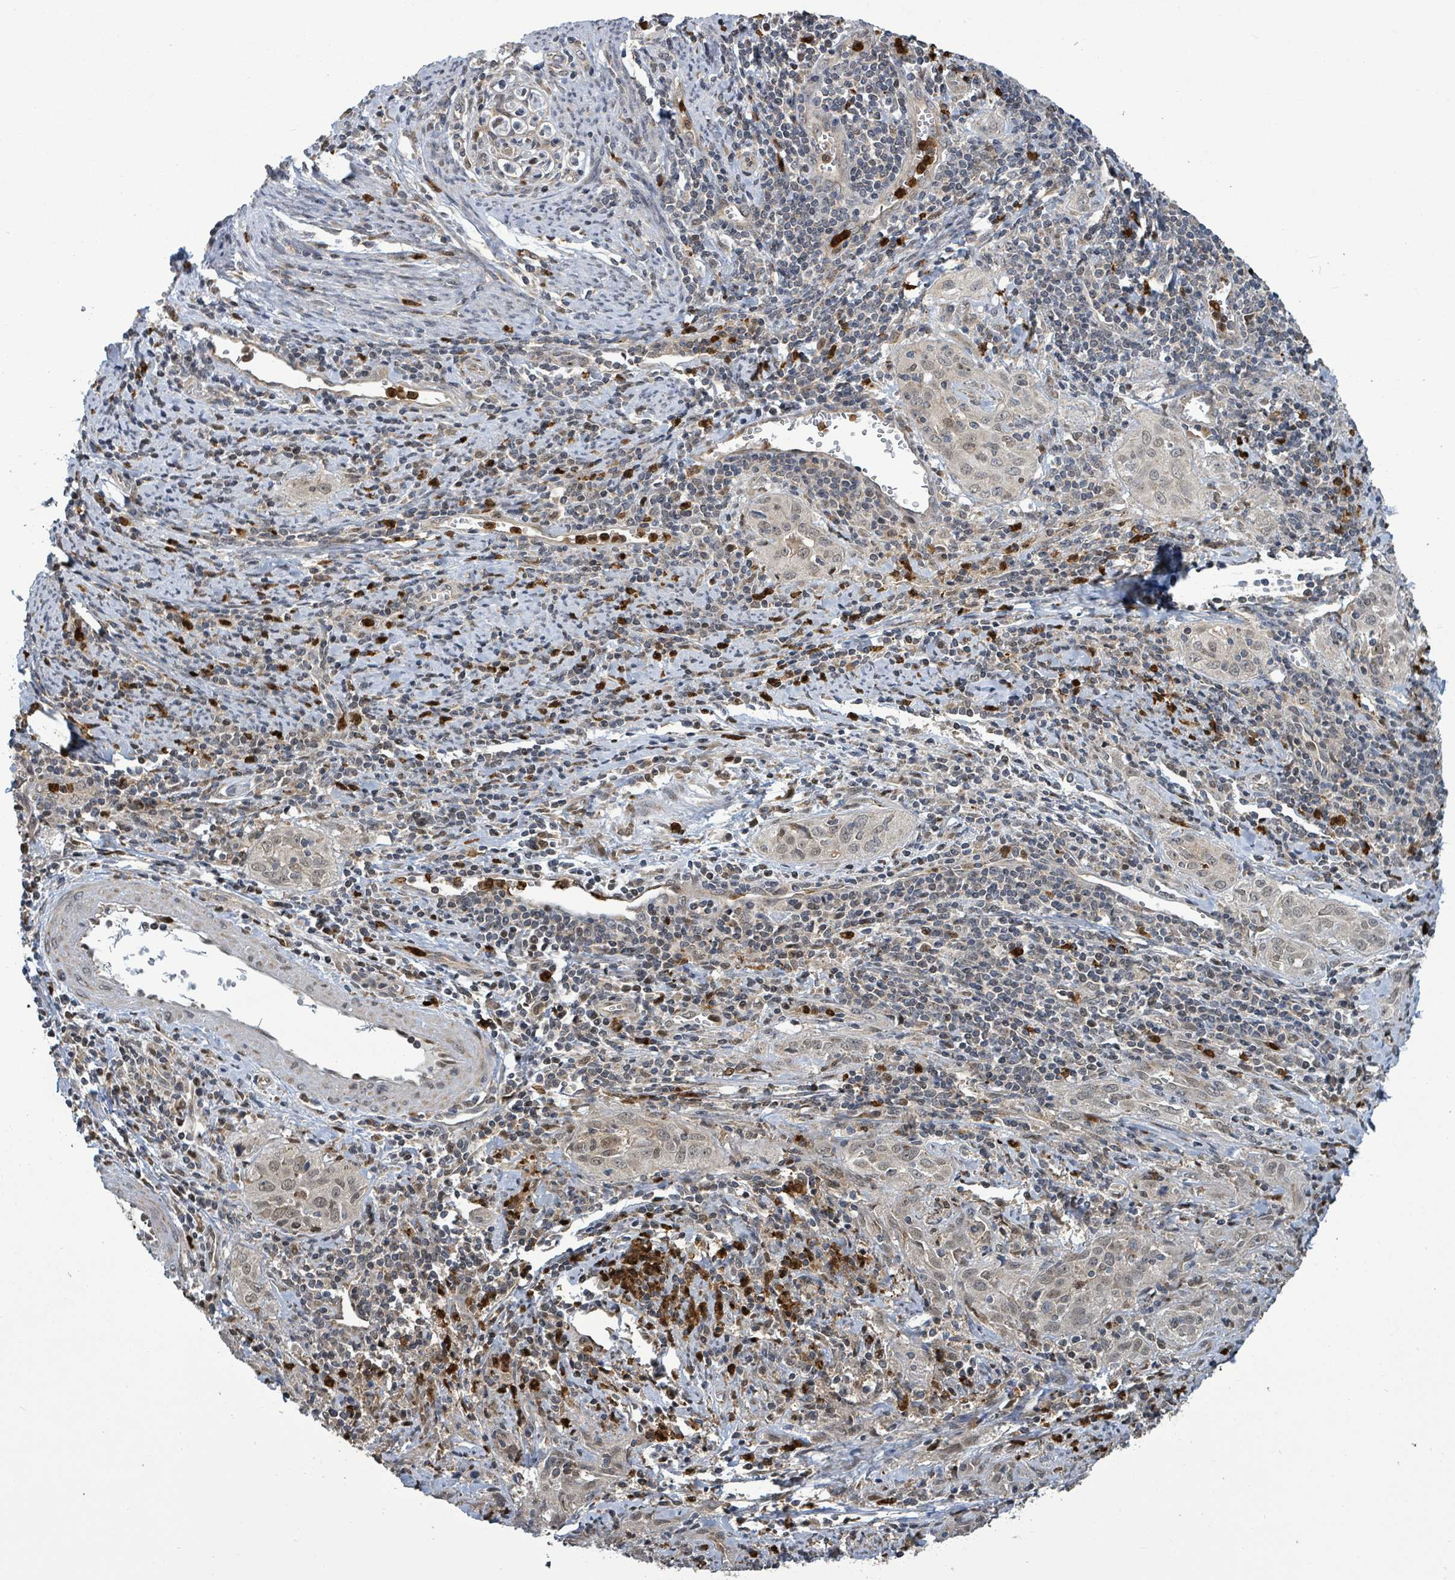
{"staining": {"intensity": "weak", "quantity": "25%-75%", "location": "cytoplasmic/membranous,nuclear"}, "tissue": "cervical cancer", "cell_type": "Tumor cells", "image_type": "cancer", "snomed": [{"axis": "morphology", "description": "Squamous cell carcinoma, NOS"}, {"axis": "topography", "description": "Cervix"}], "caption": "Brown immunohistochemical staining in cervical cancer demonstrates weak cytoplasmic/membranous and nuclear staining in about 25%-75% of tumor cells.", "gene": "COQ6", "patient": {"sex": "female", "age": 57}}